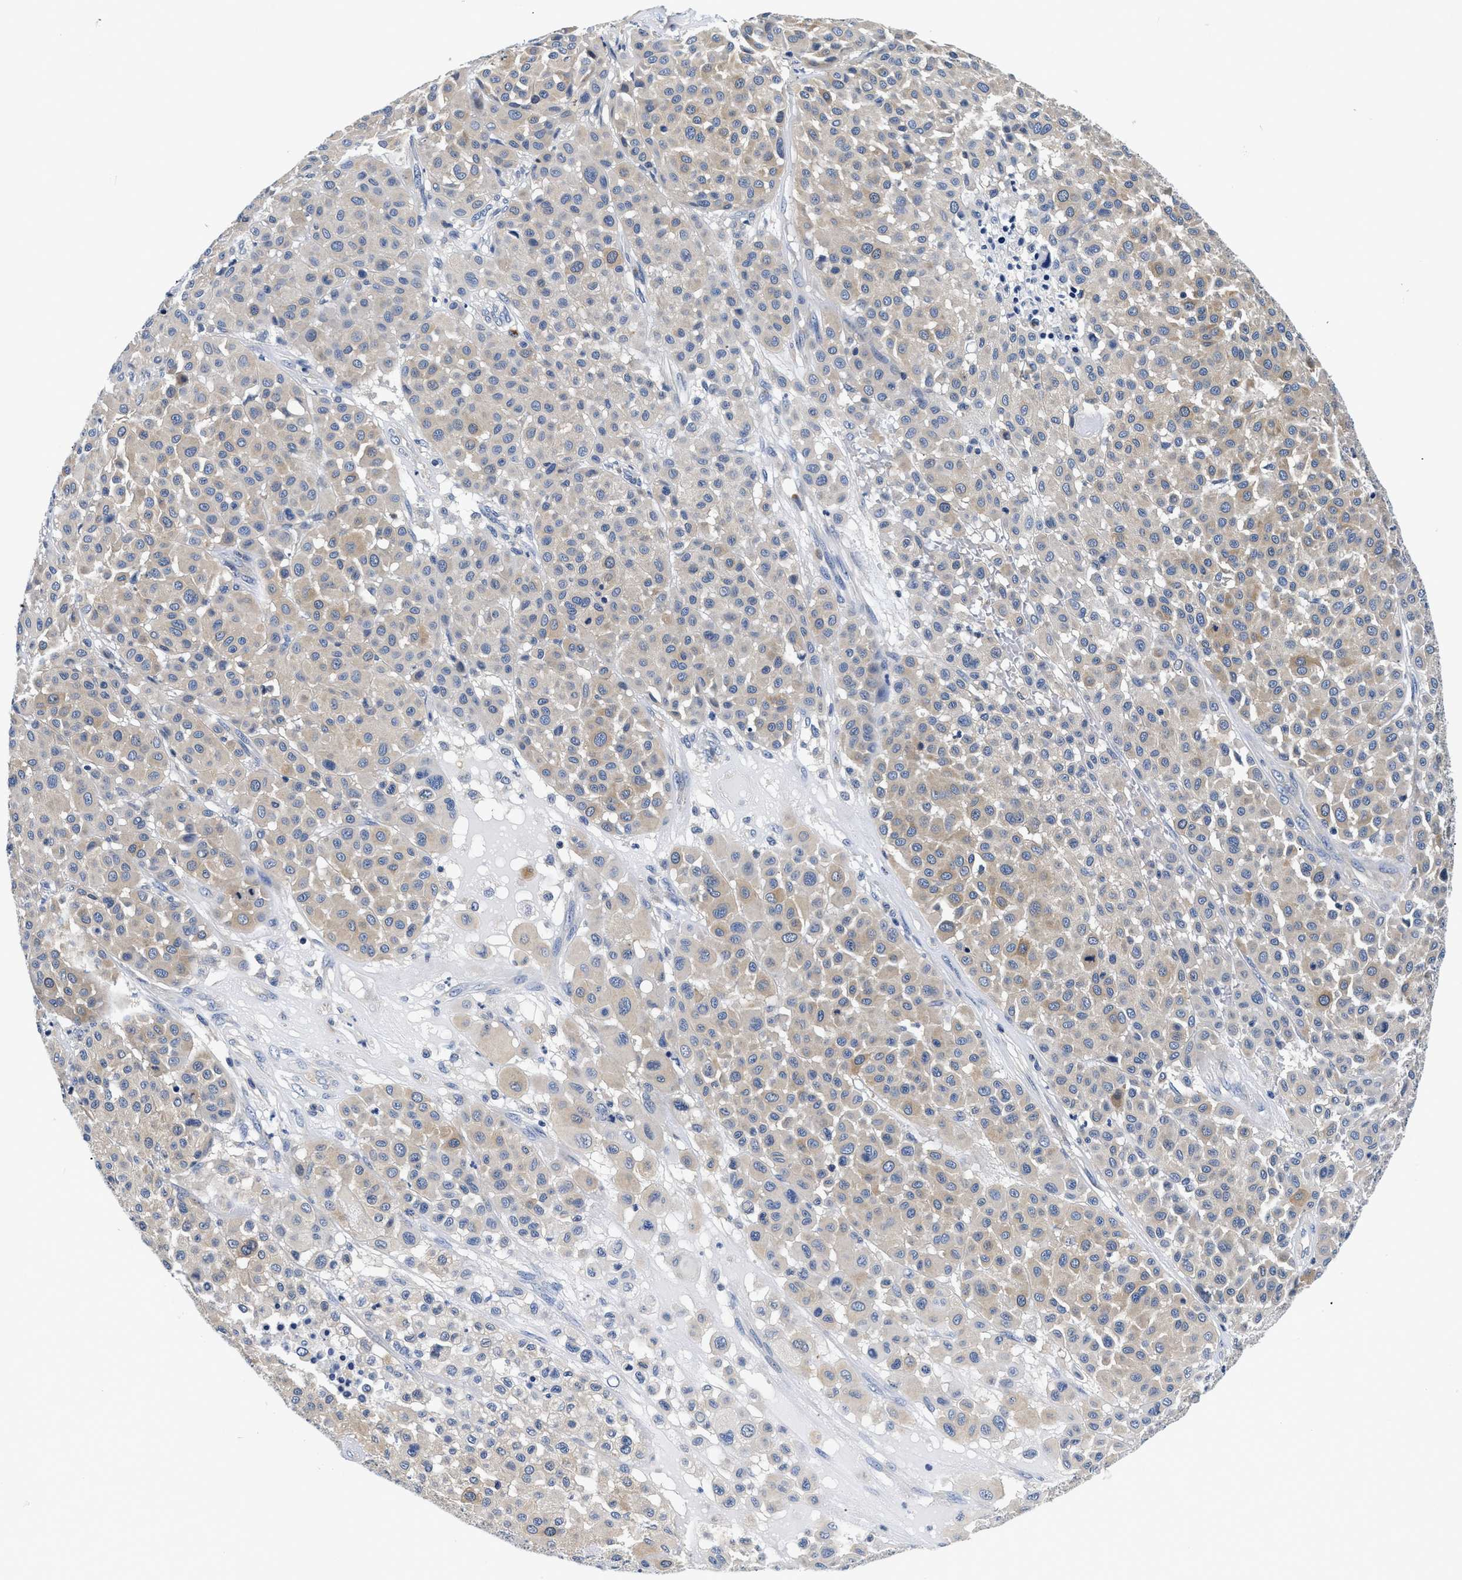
{"staining": {"intensity": "weak", "quantity": "<25%", "location": "cytoplasmic/membranous"}, "tissue": "melanoma", "cell_type": "Tumor cells", "image_type": "cancer", "snomed": [{"axis": "morphology", "description": "Malignant melanoma, Metastatic site"}, {"axis": "topography", "description": "Soft tissue"}], "caption": "Melanoma was stained to show a protein in brown. There is no significant expression in tumor cells.", "gene": "MEA1", "patient": {"sex": "male", "age": 41}}